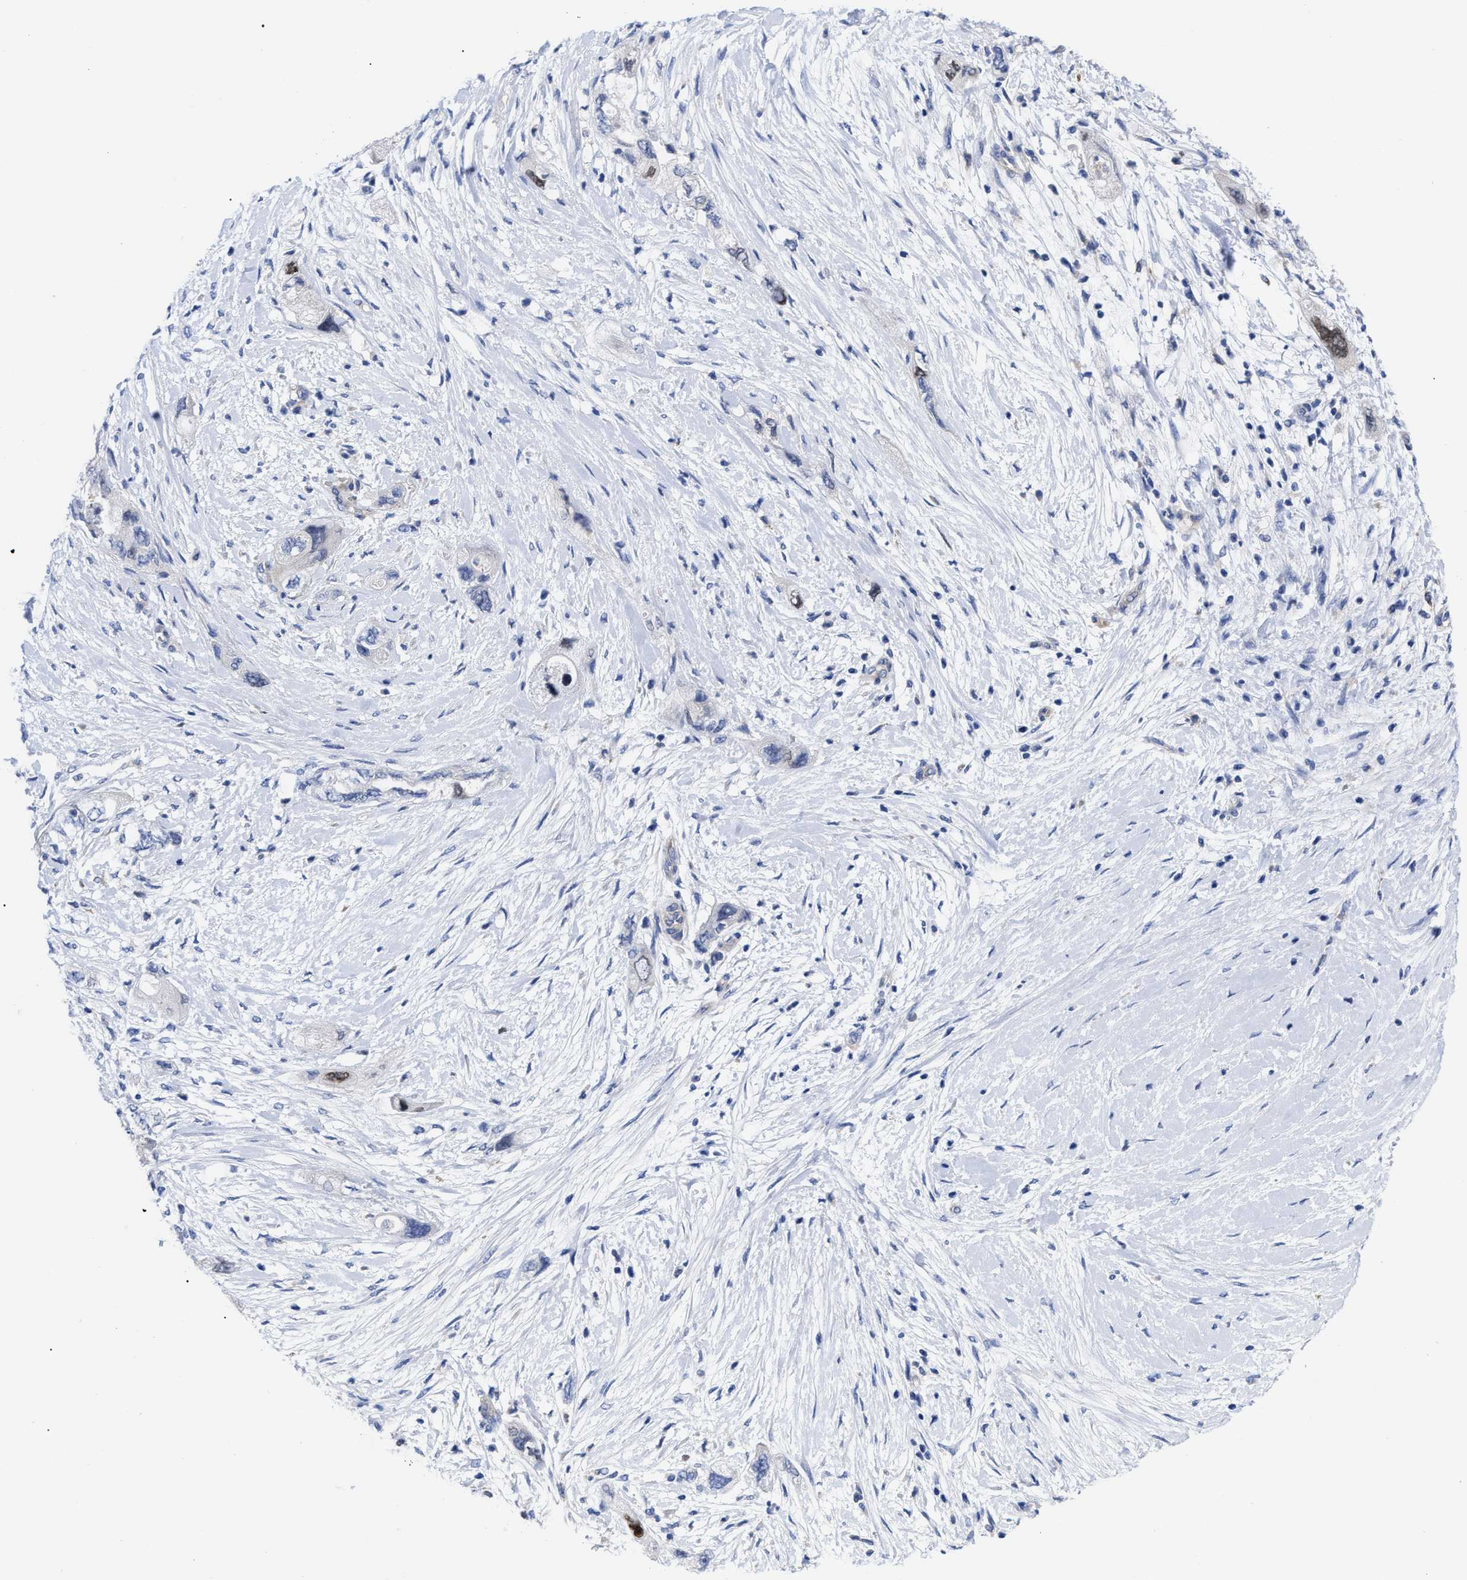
{"staining": {"intensity": "weak", "quantity": "<25%", "location": "nuclear"}, "tissue": "pancreatic cancer", "cell_type": "Tumor cells", "image_type": "cancer", "snomed": [{"axis": "morphology", "description": "Adenocarcinoma, NOS"}, {"axis": "topography", "description": "Pancreas"}], "caption": "Immunohistochemistry (IHC) photomicrograph of human pancreatic cancer stained for a protein (brown), which exhibits no staining in tumor cells.", "gene": "IRAG2", "patient": {"sex": "female", "age": 73}}